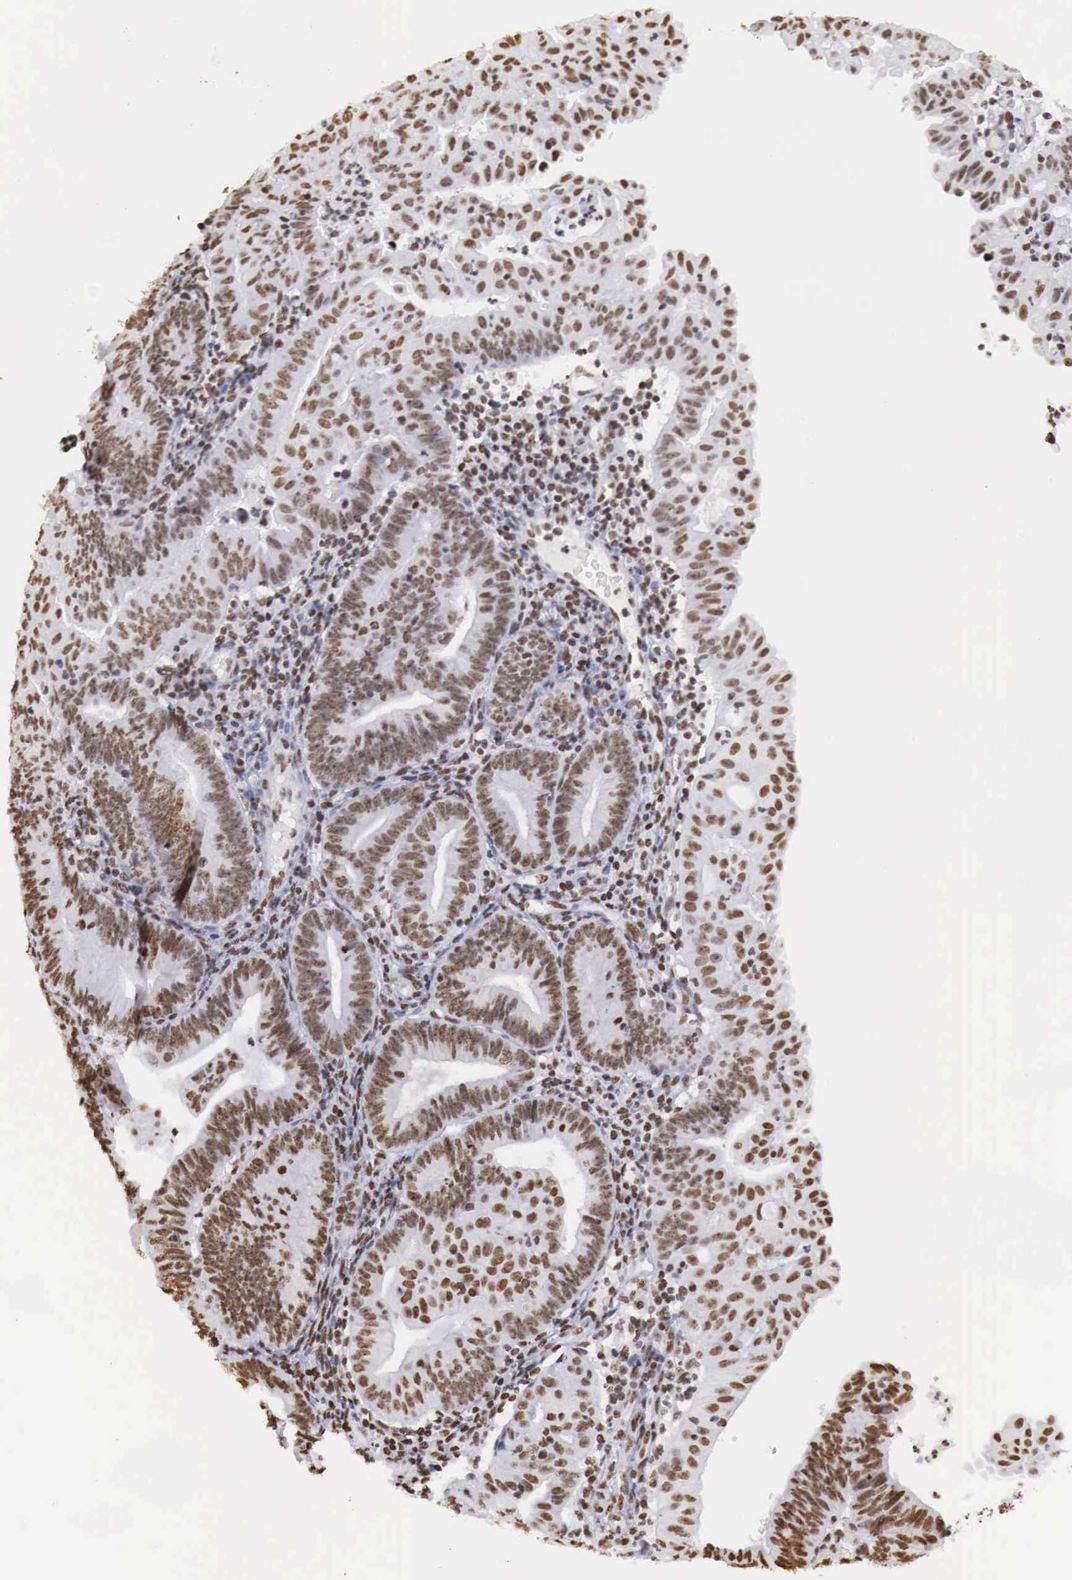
{"staining": {"intensity": "strong", "quantity": ">75%", "location": "nuclear"}, "tissue": "endometrial cancer", "cell_type": "Tumor cells", "image_type": "cancer", "snomed": [{"axis": "morphology", "description": "Adenocarcinoma, NOS"}, {"axis": "topography", "description": "Endometrium"}], "caption": "This is an image of immunohistochemistry staining of endometrial cancer, which shows strong positivity in the nuclear of tumor cells.", "gene": "DKC1", "patient": {"sex": "female", "age": 60}}